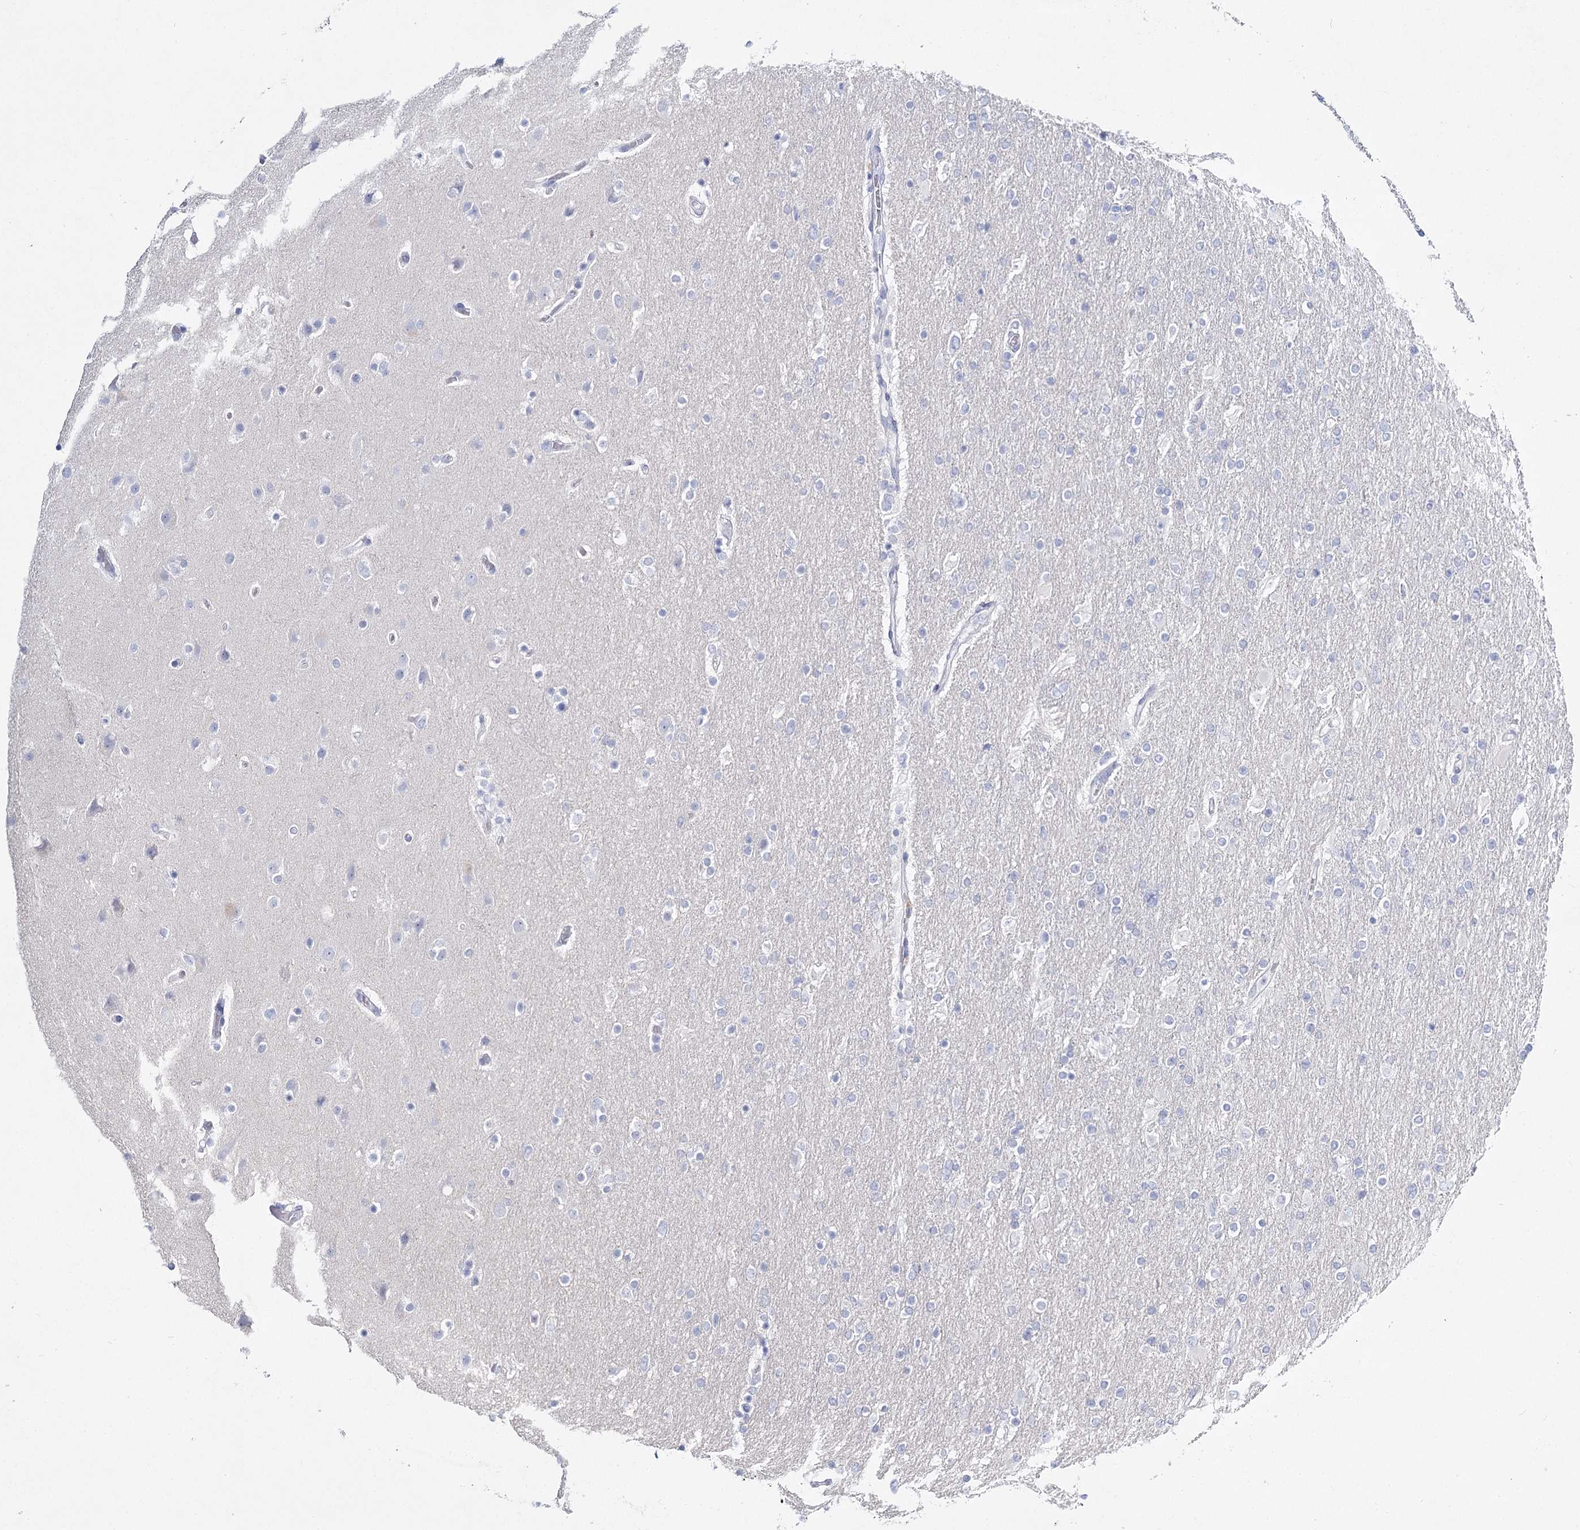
{"staining": {"intensity": "negative", "quantity": "none", "location": "none"}, "tissue": "glioma", "cell_type": "Tumor cells", "image_type": "cancer", "snomed": [{"axis": "morphology", "description": "Glioma, malignant, High grade"}, {"axis": "topography", "description": "Cerebral cortex"}], "caption": "DAB immunohistochemical staining of human glioma displays no significant expression in tumor cells.", "gene": "SLC17A2", "patient": {"sex": "female", "age": 36}}